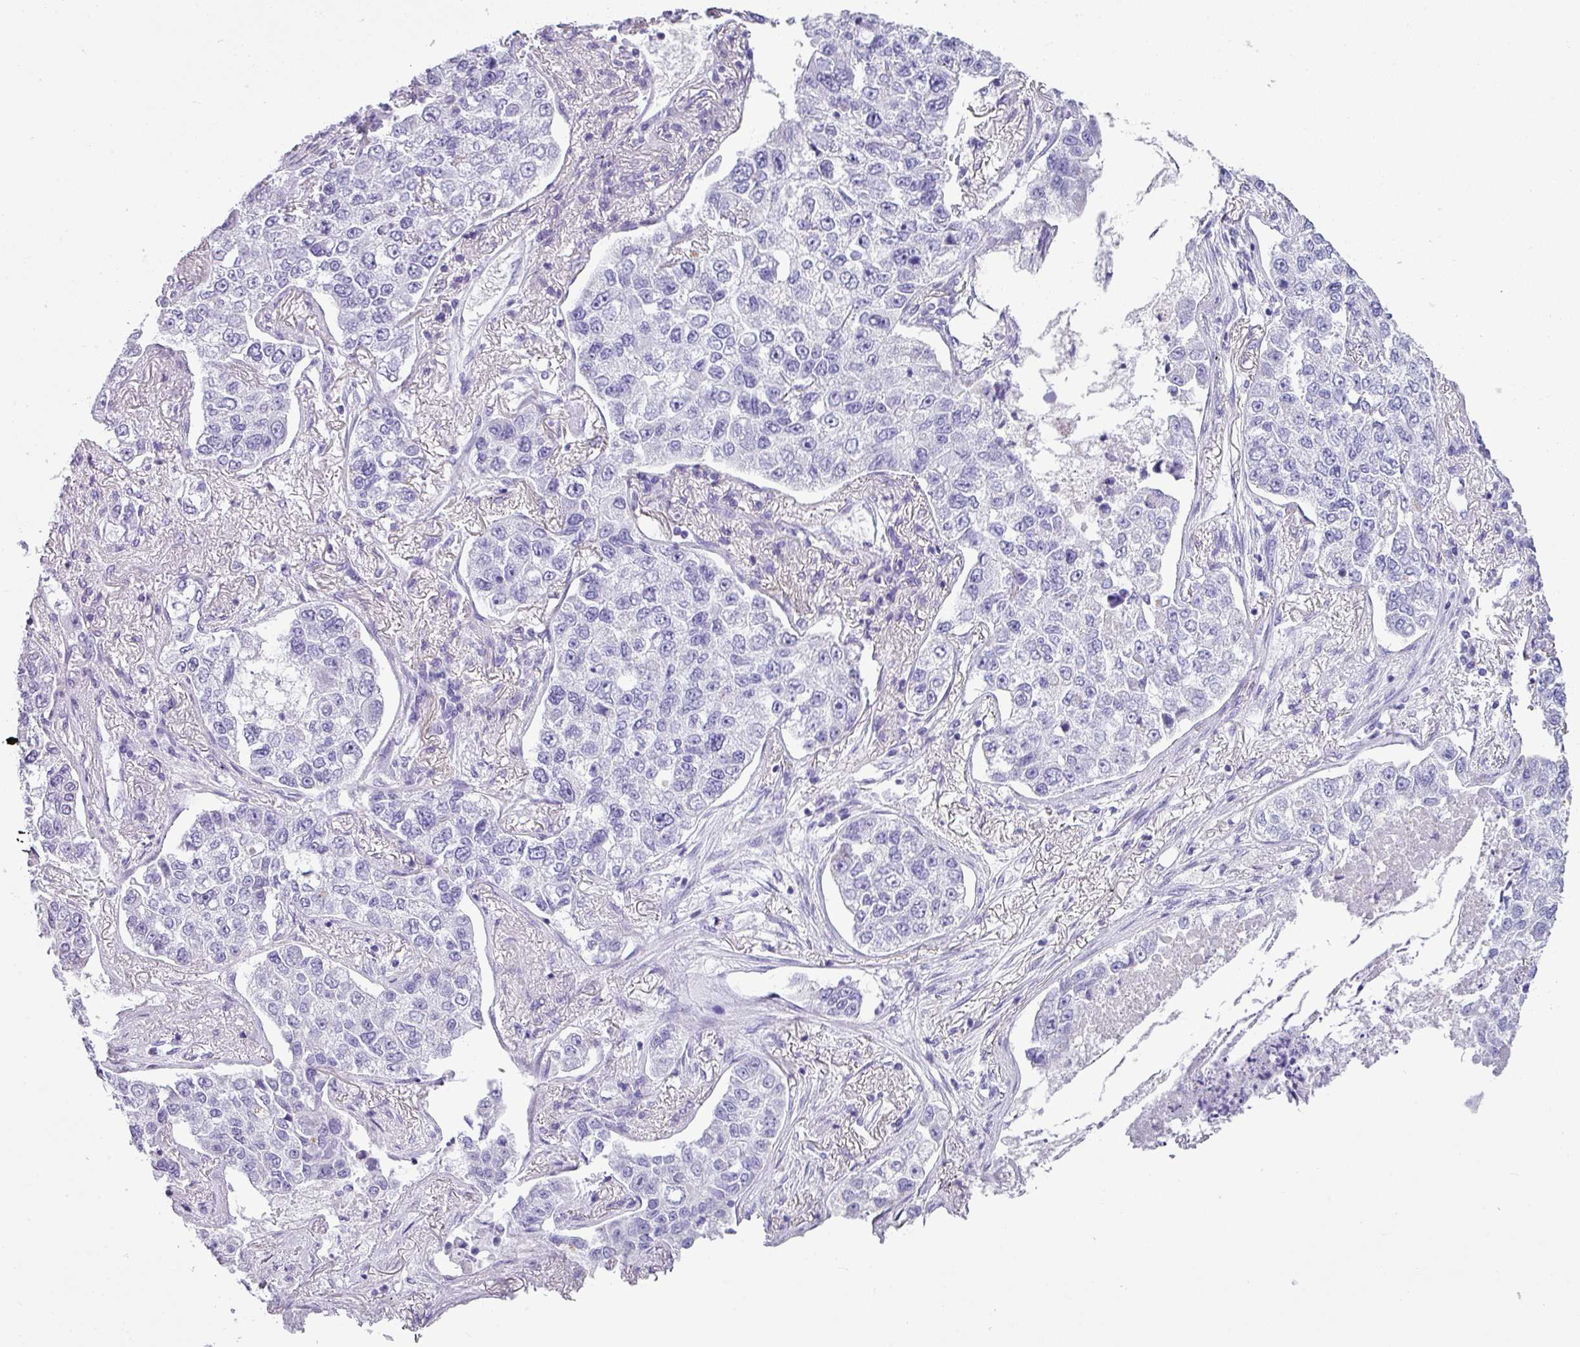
{"staining": {"intensity": "negative", "quantity": "none", "location": "none"}, "tissue": "lung cancer", "cell_type": "Tumor cells", "image_type": "cancer", "snomed": [{"axis": "morphology", "description": "Adenocarcinoma, NOS"}, {"axis": "topography", "description": "Lung"}], "caption": "This is a micrograph of immunohistochemistry staining of lung adenocarcinoma, which shows no staining in tumor cells.", "gene": "ZNF568", "patient": {"sex": "male", "age": 49}}